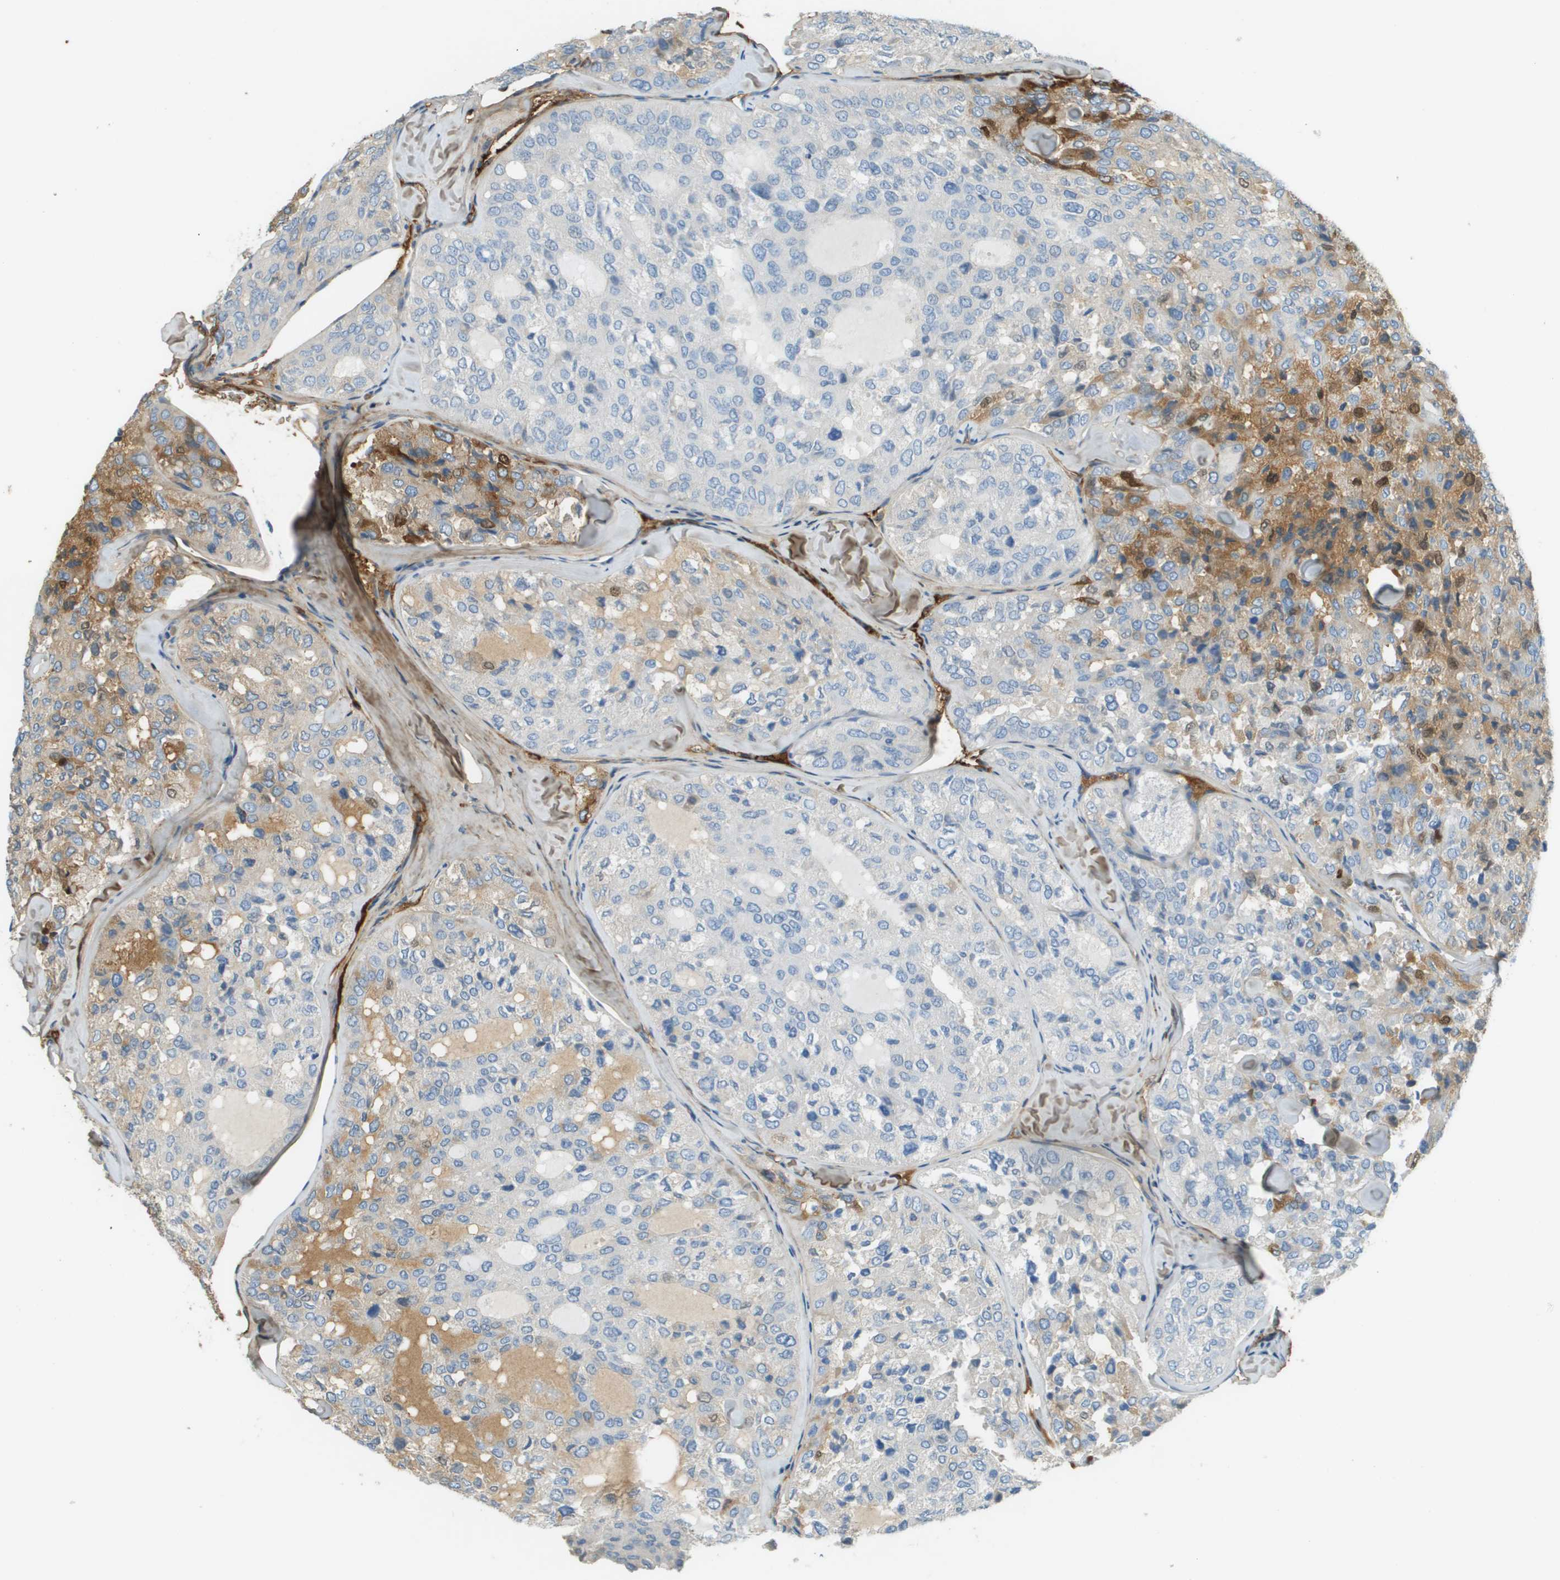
{"staining": {"intensity": "weak", "quantity": "<25%", "location": "cytoplasmic/membranous"}, "tissue": "thyroid cancer", "cell_type": "Tumor cells", "image_type": "cancer", "snomed": [{"axis": "morphology", "description": "Follicular adenoma carcinoma, NOS"}, {"axis": "topography", "description": "Thyroid gland"}], "caption": "IHC histopathology image of neoplastic tissue: thyroid cancer (follicular adenoma carcinoma) stained with DAB (3,3'-diaminobenzidine) shows no significant protein expression in tumor cells.", "gene": "DCN", "patient": {"sex": "male", "age": 75}}